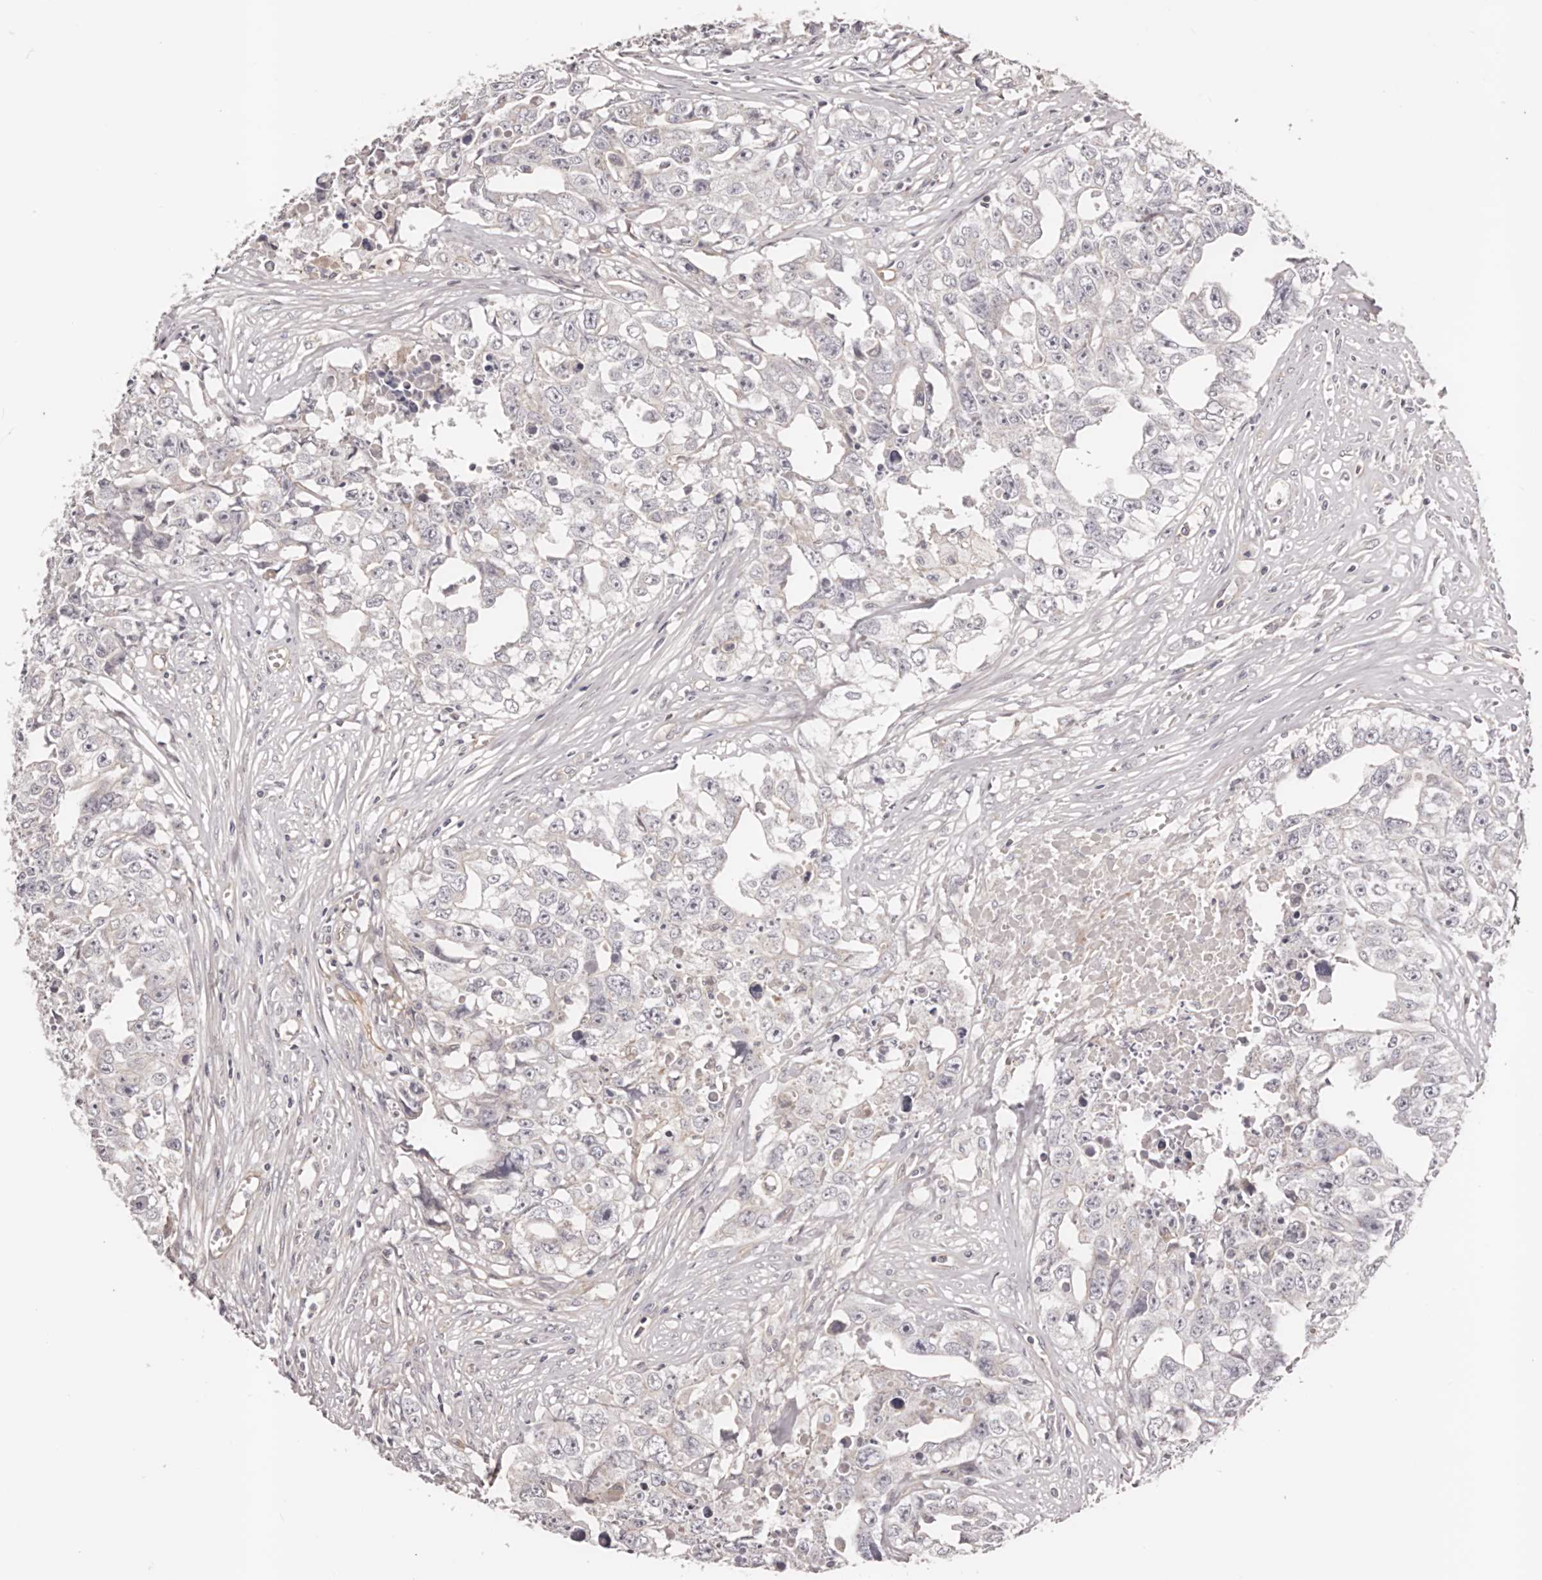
{"staining": {"intensity": "negative", "quantity": "none", "location": "none"}, "tissue": "testis cancer", "cell_type": "Tumor cells", "image_type": "cancer", "snomed": [{"axis": "morphology", "description": "Seminoma, NOS"}, {"axis": "morphology", "description": "Carcinoma, Embryonal, NOS"}, {"axis": "topography", "description": "Testis"}], "caption": "Tumor cells are negative for brown protein staining in seminoma (testis).", "gene": "DMRT2", "patient": {"sex": "male", "age": 43}}